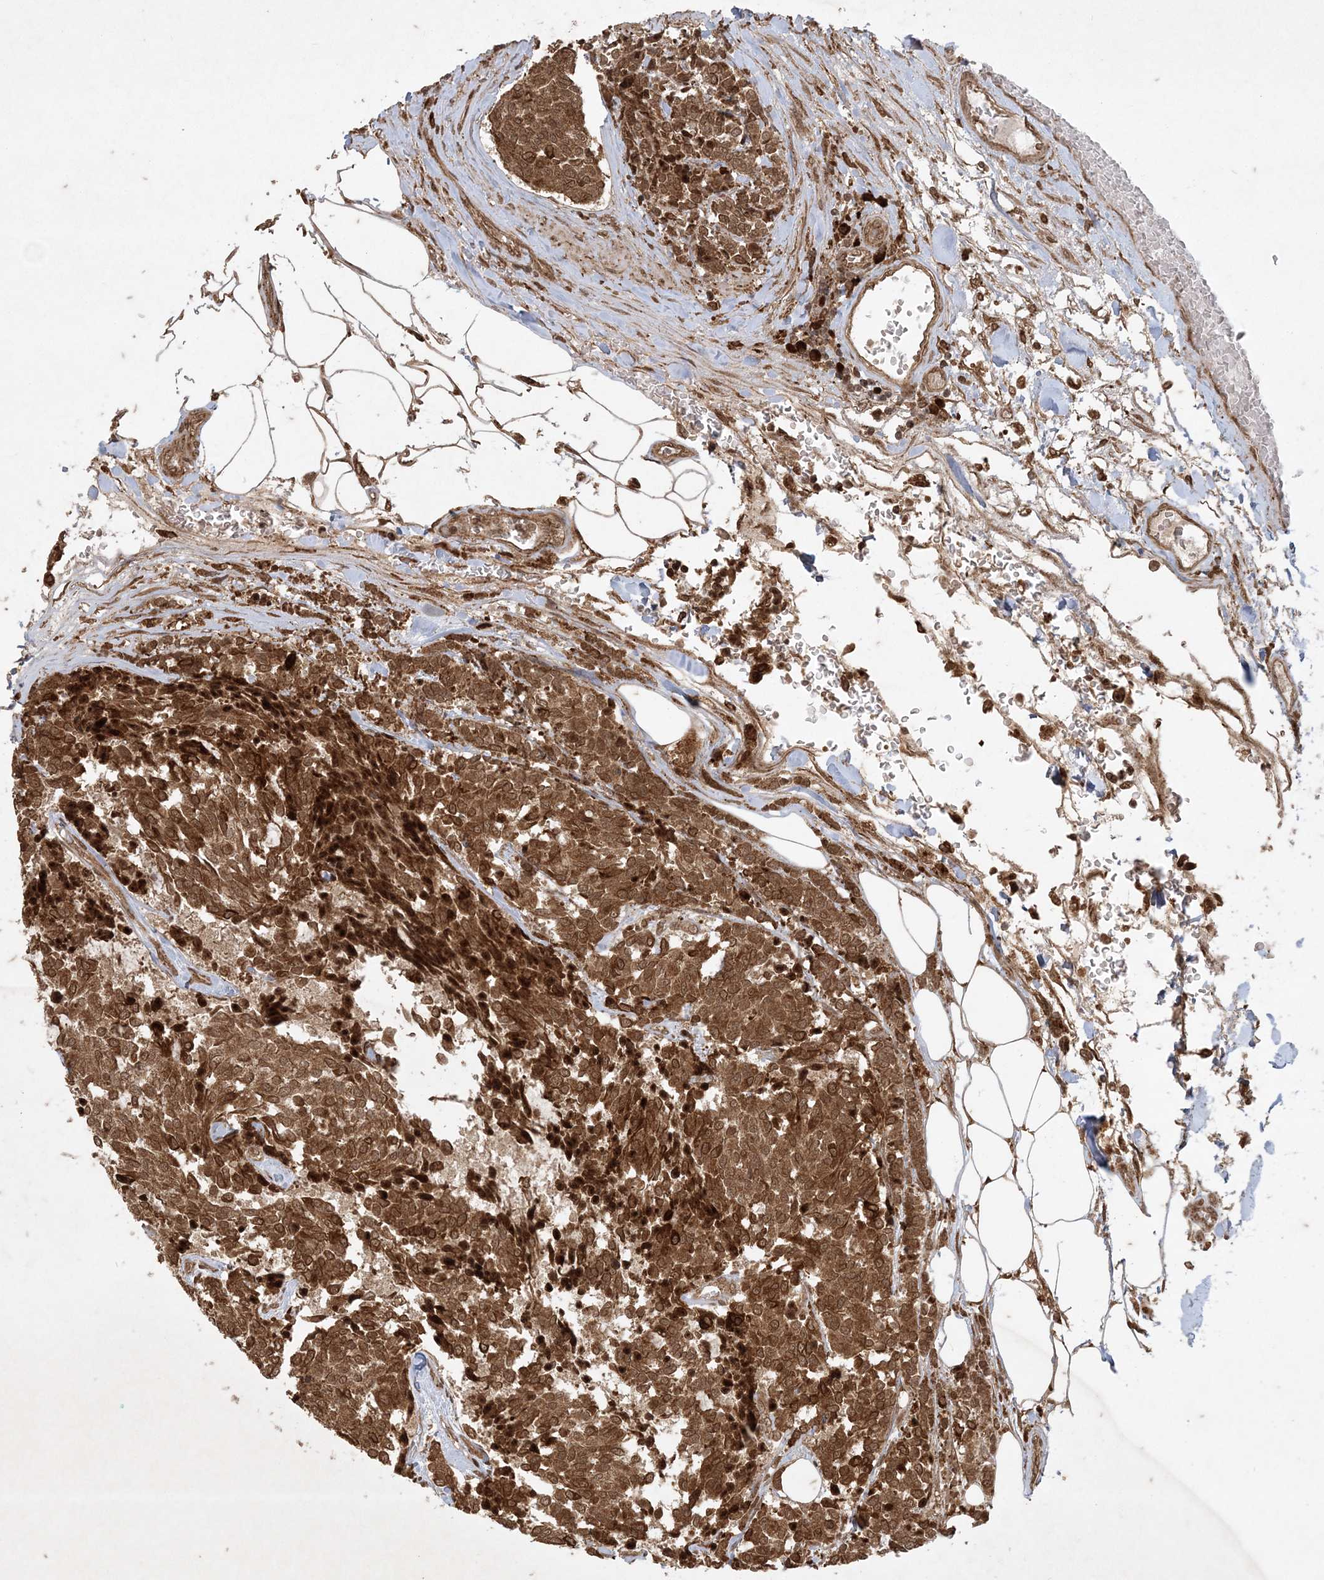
{"staining": {"intensity": "strong", "quantity": ">75%", "location": "cytoplasmic/membranous,nuclear"}, "tissue": "carcinoid", "cell_type": "Tumor cells", "image_type": "cancer", "snomed": [{"axis": "morphology", "description": "Carcinoid, malignant, NOS"}, {"axis": "topography", "description": "Pancreas"}], "caption": "IHC histopathology image of neoplastic tissue: malignant carcinoid stained using immunohistochemistry (IHC) reveals high levels of strong protein expression localized specifically in the cytoplasmic/membranous and nuclear of tumor cells, appearing as a cytoplasmic/membranous and nuclear brown color.", "gene": "RRAS", "patient": {"sex": "female", "age": 54}}